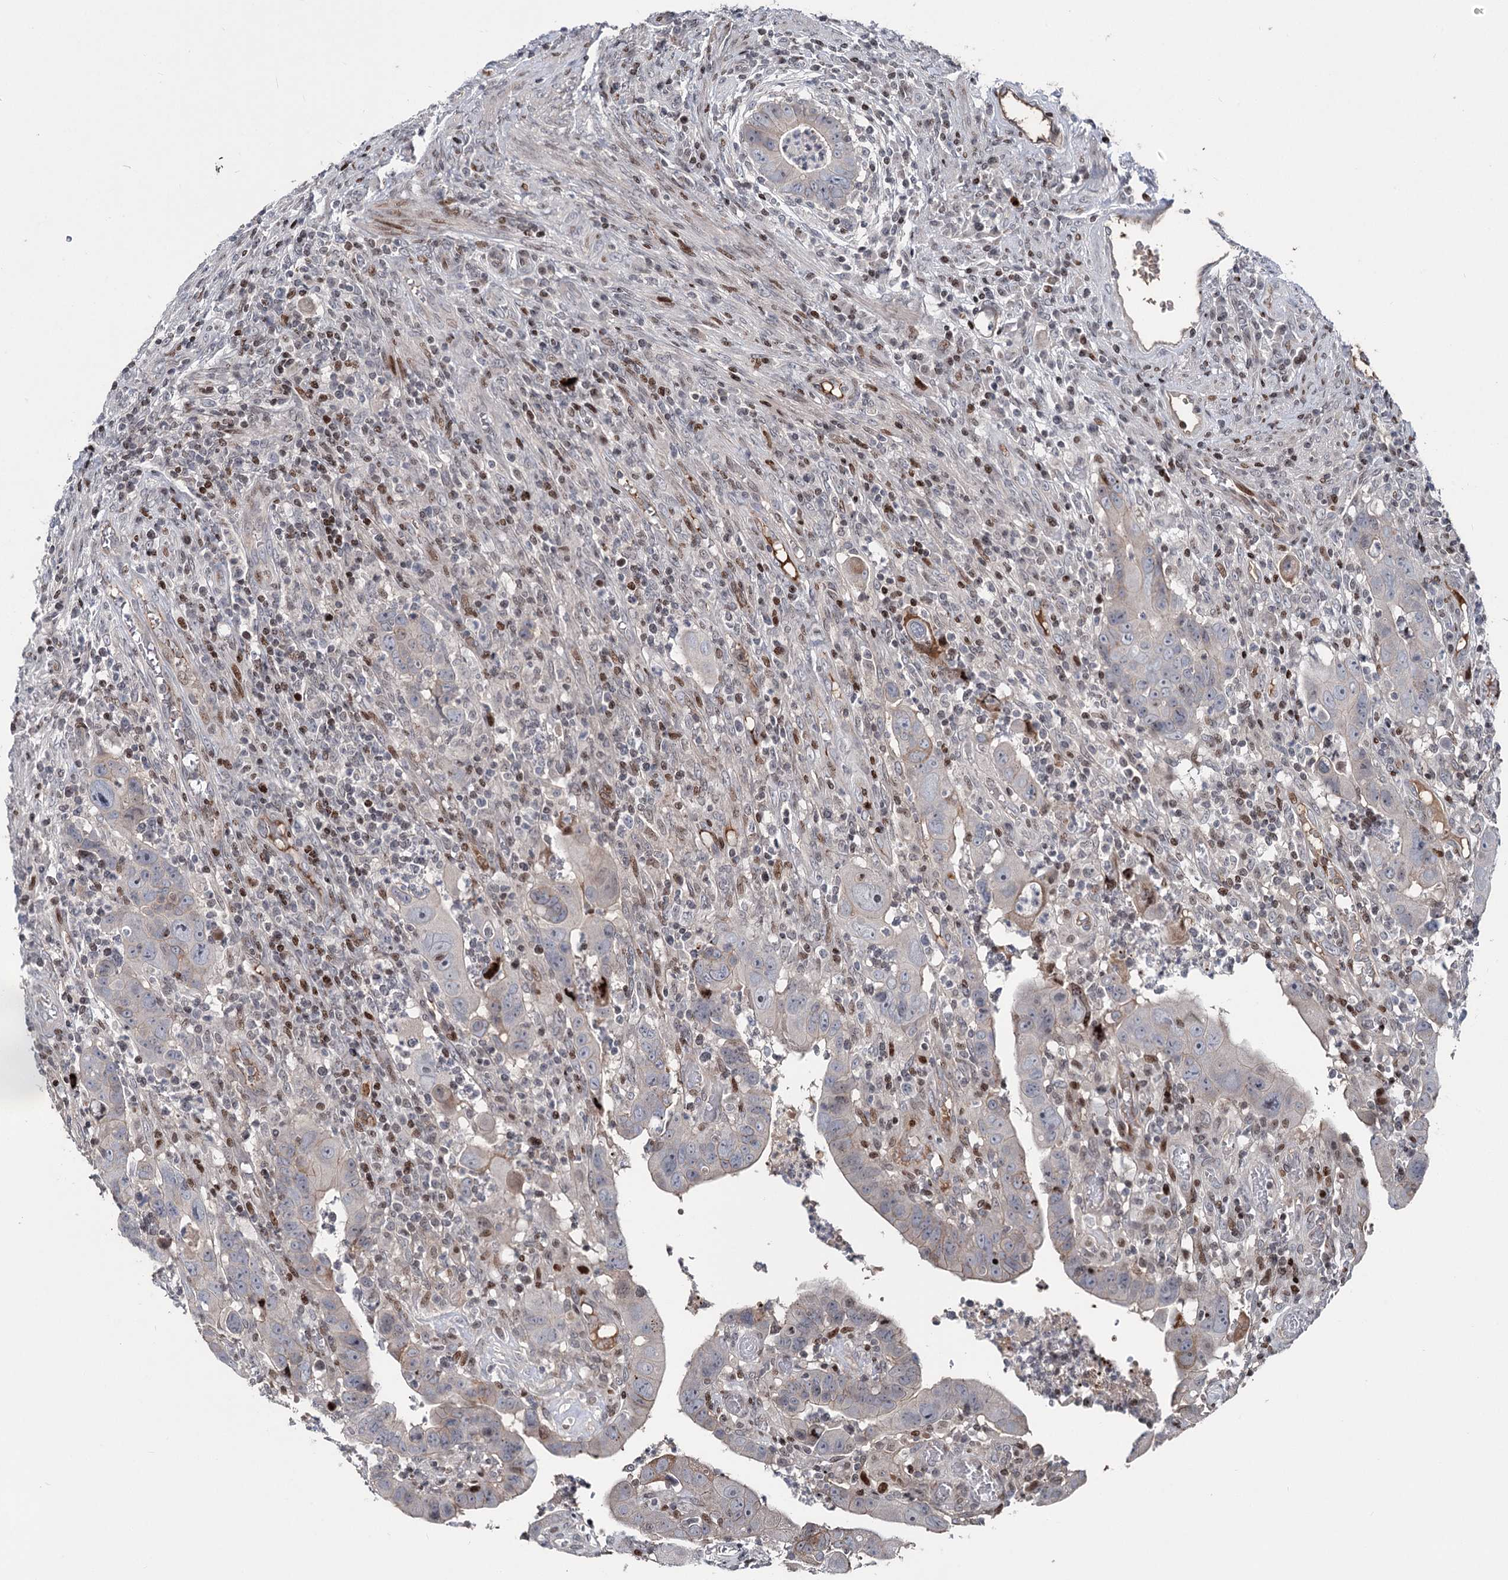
{"staining": {"intensity": "weak", "quantity": "<25%", "location": "cytoplasmic/membranous"}, "tissue": "colorectal cancer", "cell_type": "Tumor cells", "image_type": "cancer", "snomed": [{"axis": "morphology", "description": "Normal tissue, NOS"}, {"axis": "morphology", "description": "Adenocarcinoma, NOS"}, {"axis": "topography", "description": "Rectum"}], "caption": "A high-resolution photomicrograph shows immunohistochemistry staining of colorectal cancer, which displays no significant expression in tumor cells.", "gene": "ITFG2", "patient": {"sex": "female", "age": 65}}